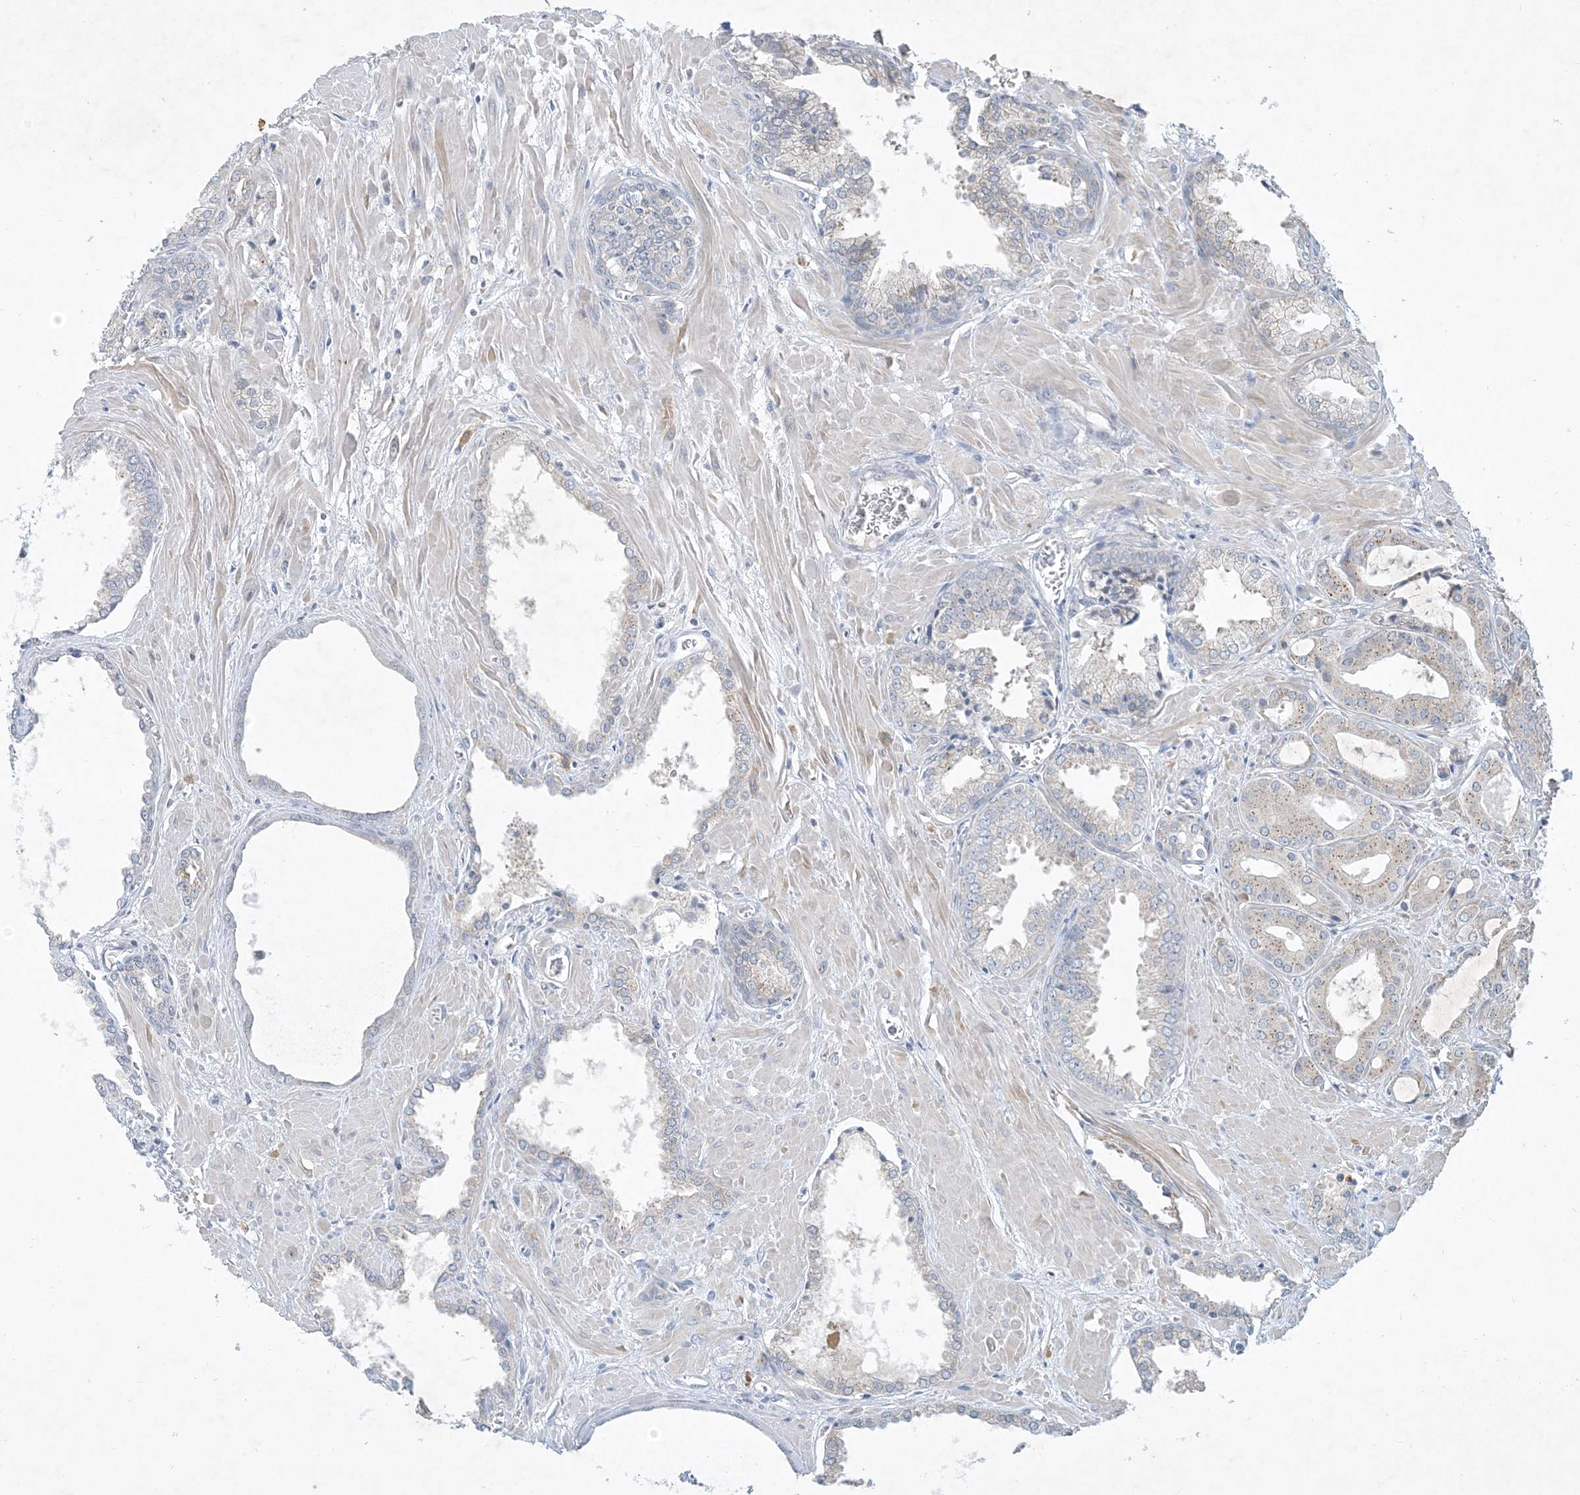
{"staining": {"intensity": "weak", "quantity": "25%-75%", "location": "cytoplasmic/membranous"}, "tissue": "prostate cancer", "cell_type": "Tumor cells", "image_type": "cancer", "snomed": [{"axis": "morphology", "description": "Adenocarcinoma, Low grade"}, {"axis": "topography", "description": "Prostate"}], "caption": "About 25%-75% of tumor cells in human low-grade adenocarcinoma (prostate) reveal weak cytoplasmic/membranous protein staining as visualized by brown immunohistochemical staining.", "gene": "CCDC14", "patient": {"sex": "male", "age": 67}}